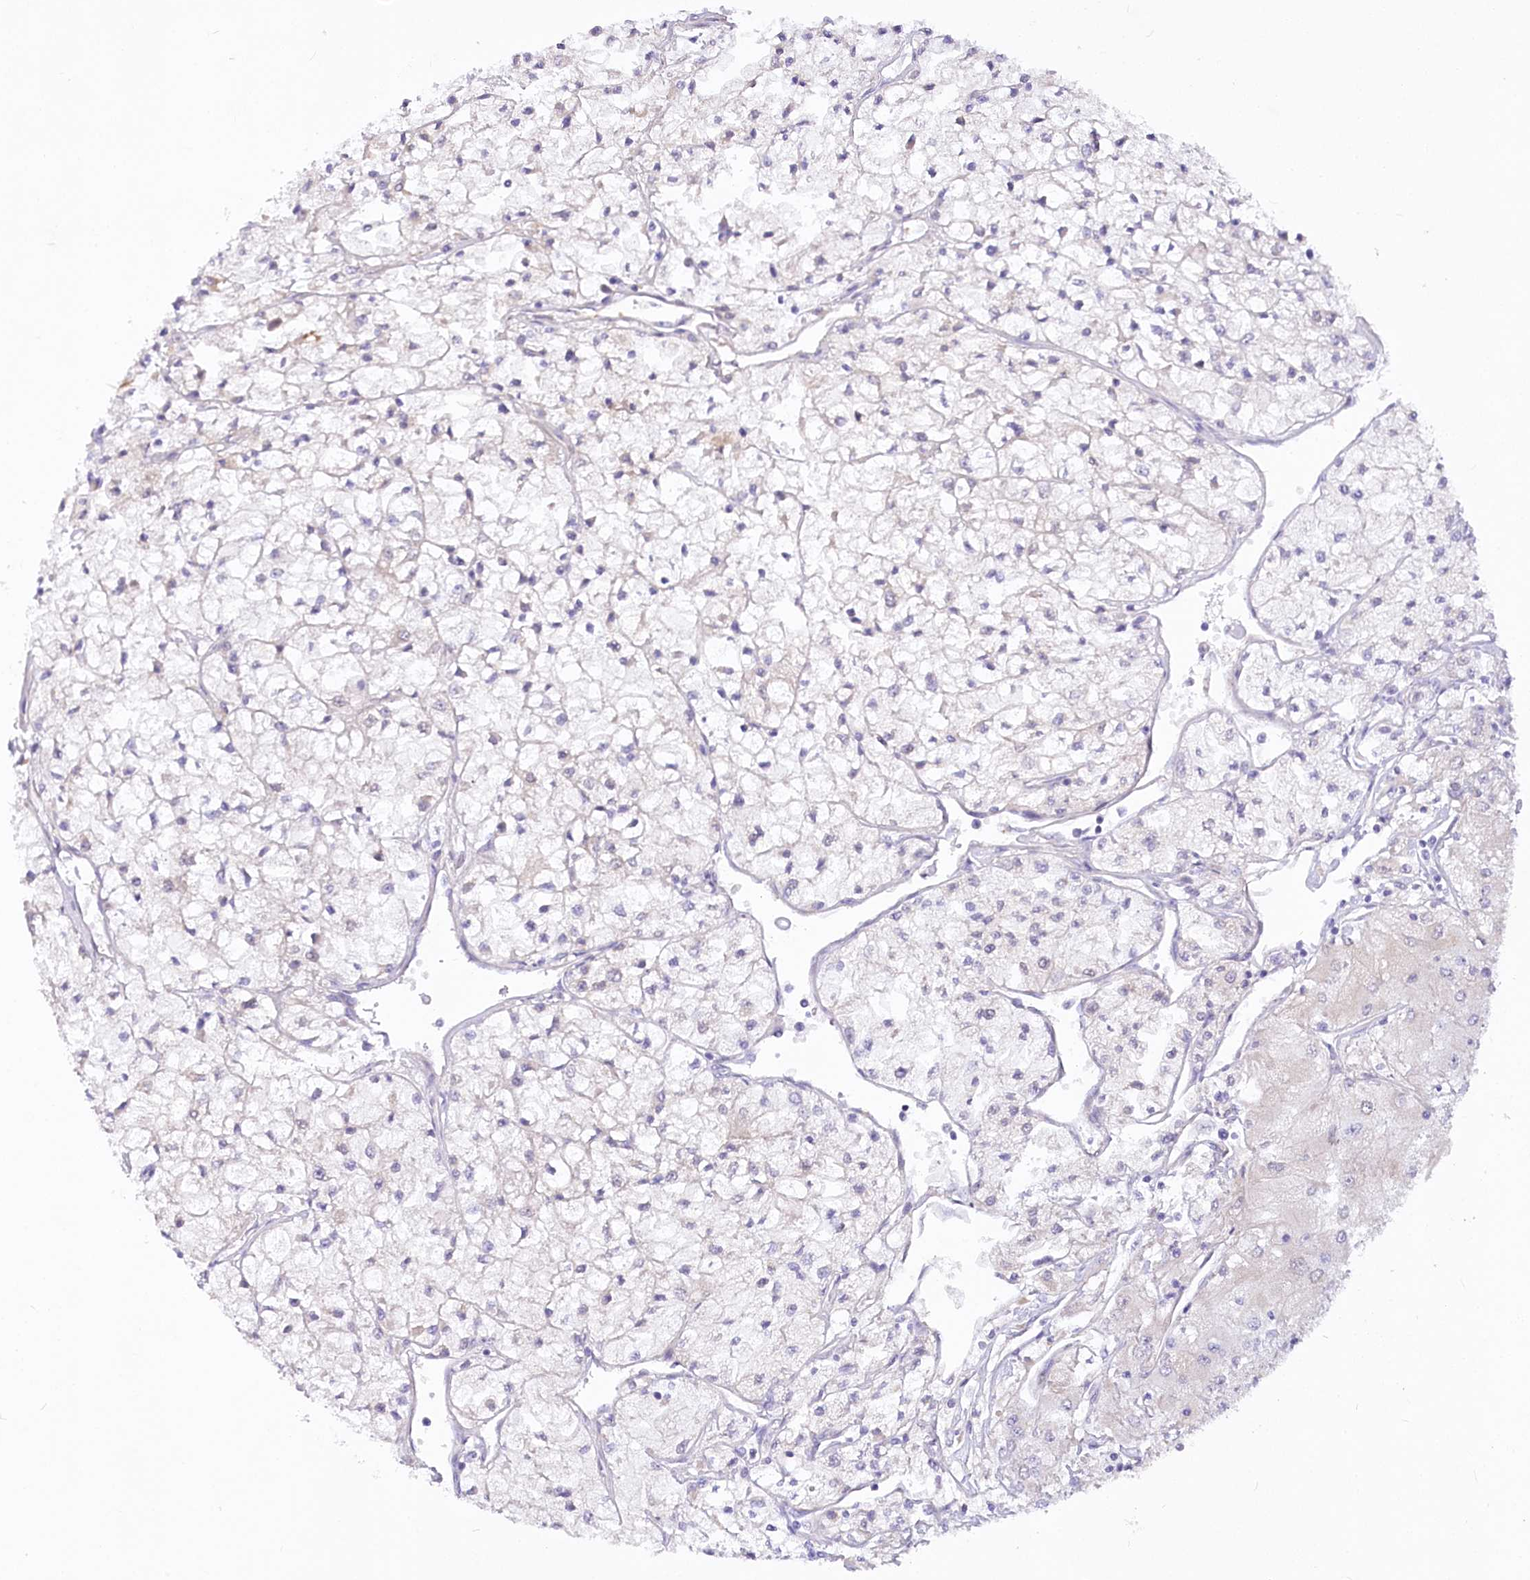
{"staining": {"intensity": "negative", "quantity": "none", "location": "none"}, "tissue": "renal cancer", "cell_type": "Tumor cells", "image_type": "cancer", "snomed": [{"axis": "morphology", "description": "Adenocarcinoma, NOS"}, {"axis": "topography", "description": "Kidney"}], "caption": "Photomicrograph shows no protein positivity in tumor cells of renal cancer tissue.", "gene": "EFHC2", "patient": {"sex": "male", "age": 80}}